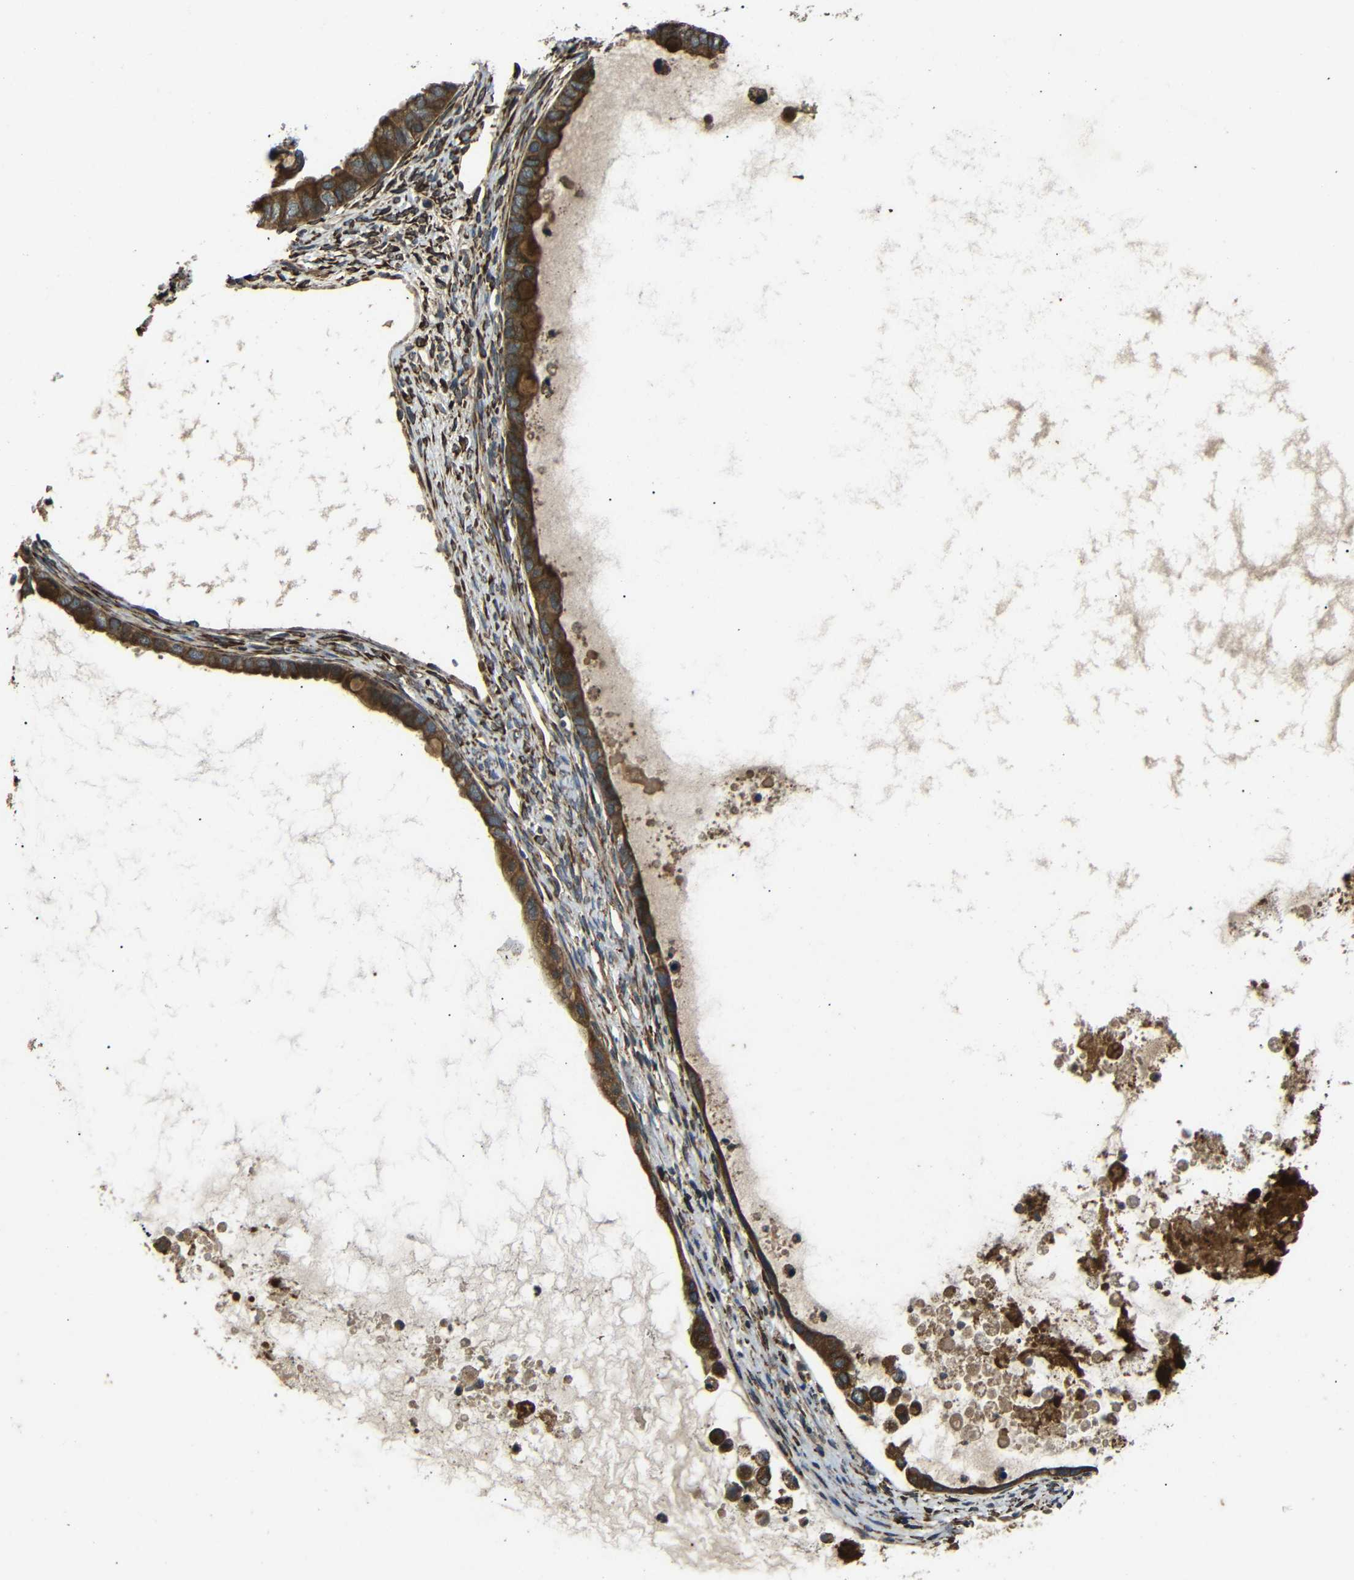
{"staining": {"intensity": "moderate", "quantity": ">75%", "location": "cytoplasmic/membranous"}, "tissue": "ovarian cancer", "cell_type": "Tumor cells", "image_type": "cancer", "snomed": [{"axis": "morphology", "description": "Cystadenocarcinoma, mucinous, NOS"}, {"axis": "topography", "description": "Ovary"}], "caption": "Protein analysis of ovarian mucinous cystadenocarcinoma tissue exhibits moderate cytoplasmic/membranous expression in approximately >75% of tumor cells.", "gene": "TRPC1", "patient": {"sex": "female", "age": 80}}